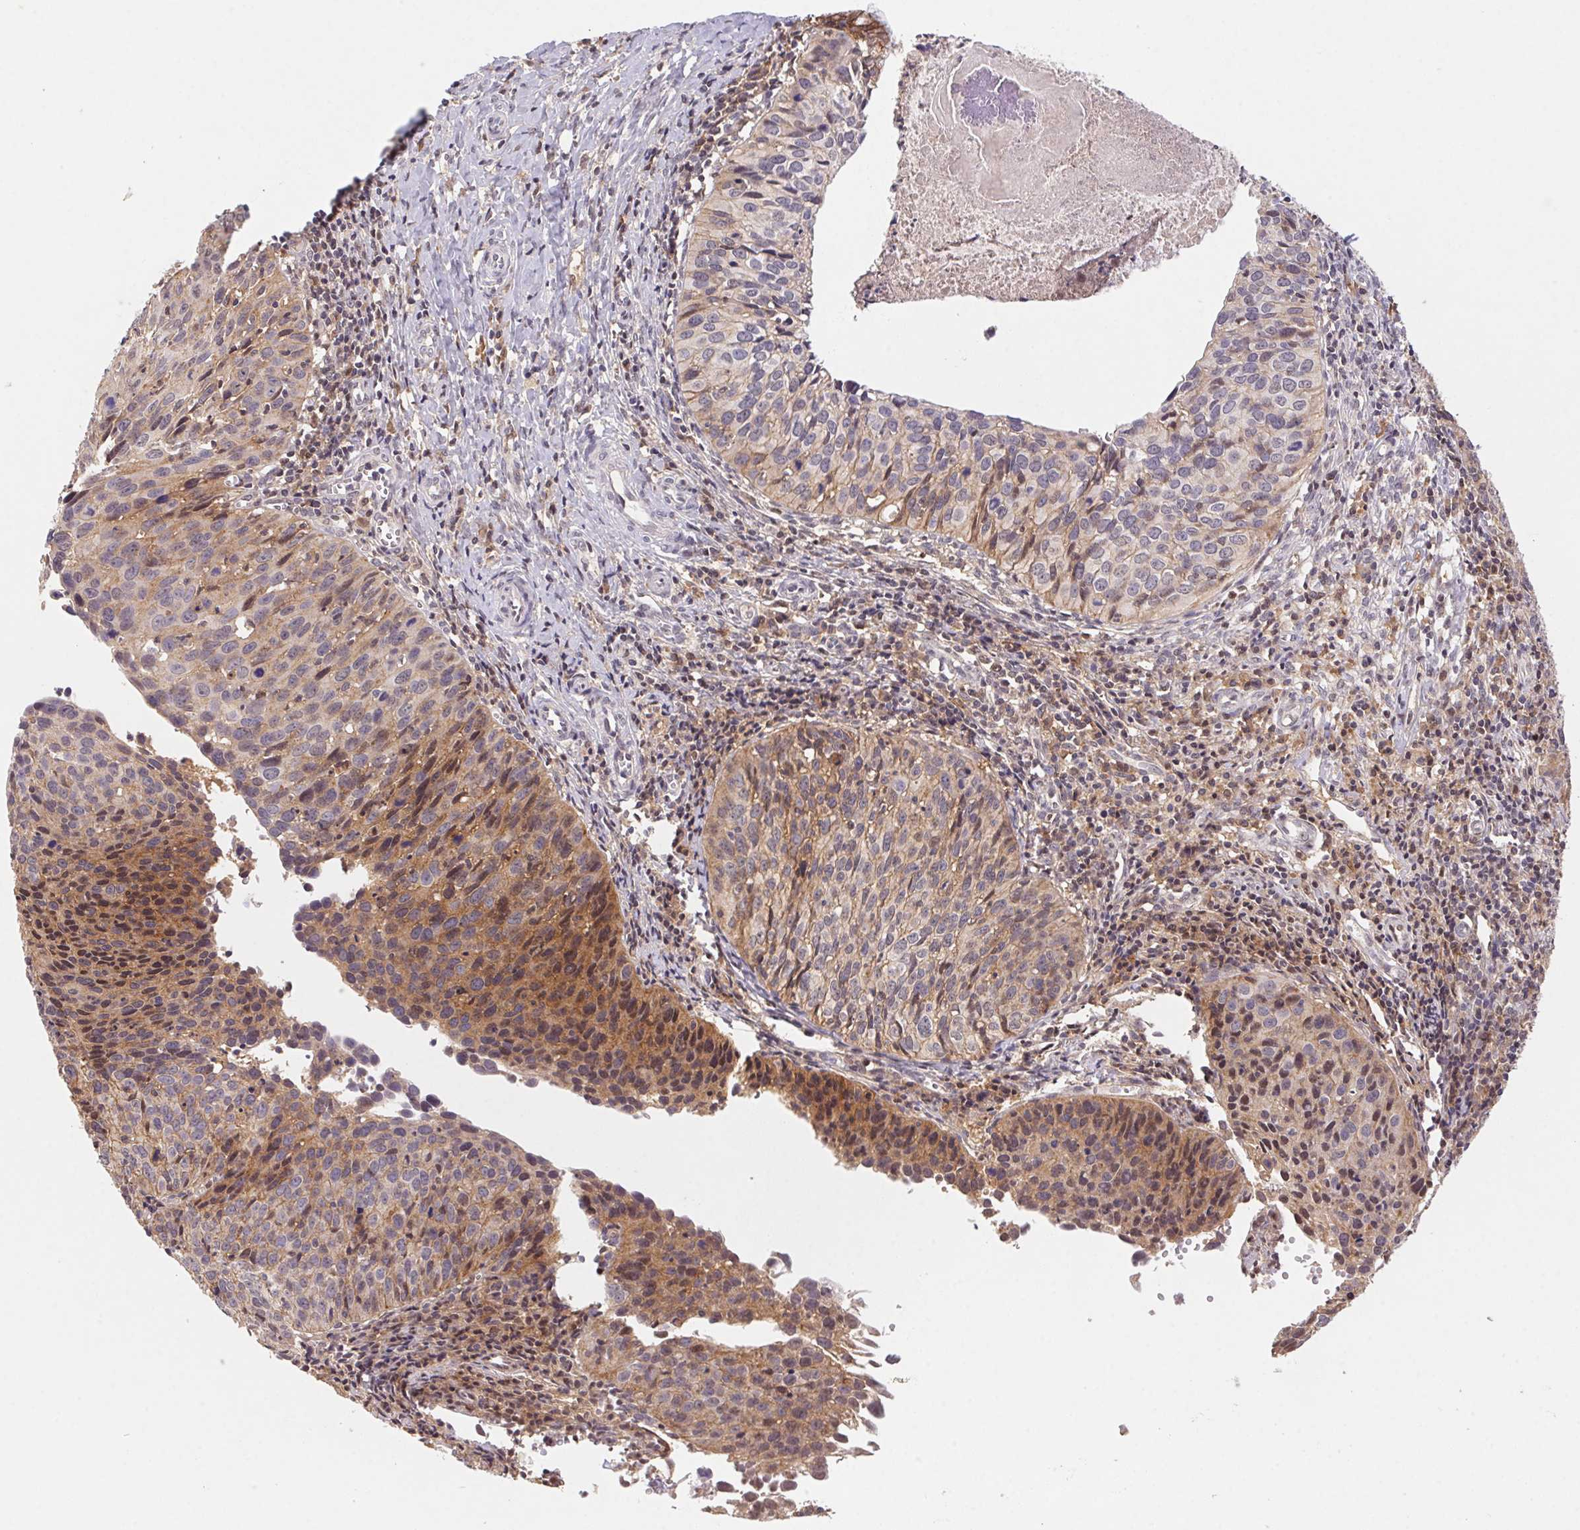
{"staining": {"intensity": "weak", "quantity": "25%-75%", "location": "cytoplasmic/membranous"}, "tissue": "cervical cancer", "cell_type": "Tumor cells", "image_type": "cancer", "snomed": [{"axis": "morphology", "description": "Squamous cell carcinoma, NOS"}, {"axis": "topography", "description": "Cervix"}], "caption": "Squamous cell carcinoma (cervical) stained with a protein marker shows weak staining in tumor cells.", "gene": "SLC52A2", "patient": {"sex": "female", "age": 31}}